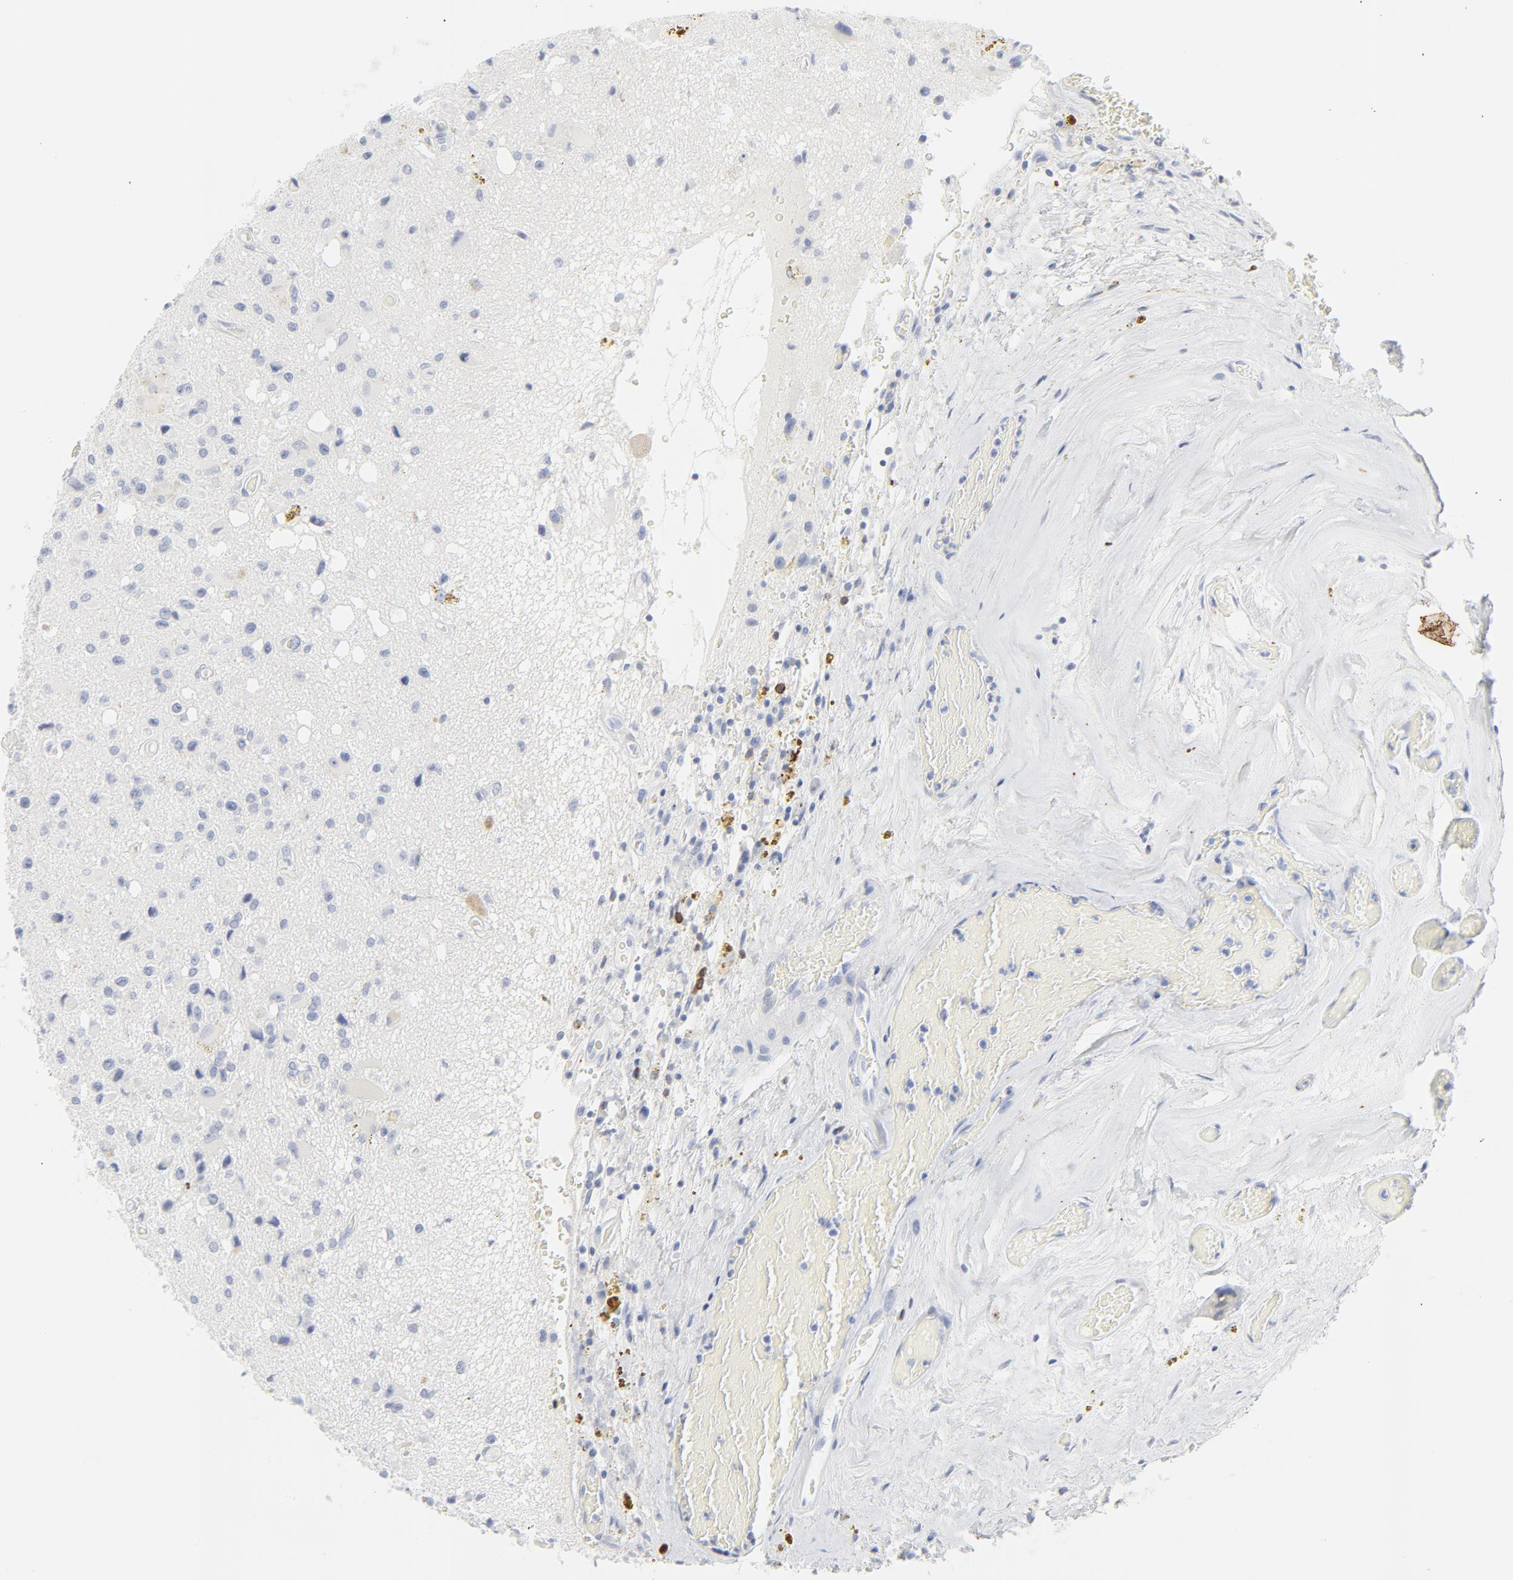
{"staining": {"intensity": "negative", "quantity": "none", "location": "none"}, "tissue": "glioma", "cell_type": "Tumor cells", "image_type": "cancer", "snomed": [{"axis": "morphology", "description": "Glioma, malignant, Low grade"}, {"axis": "topography", "description": "Brain"}], "caption": "There is no significant staining in tumor cells of glioma. (DAB IHC with hematoxylin counter stain).", "gene": "CCR7", "patient": {"sex": "male", "age": 58}}